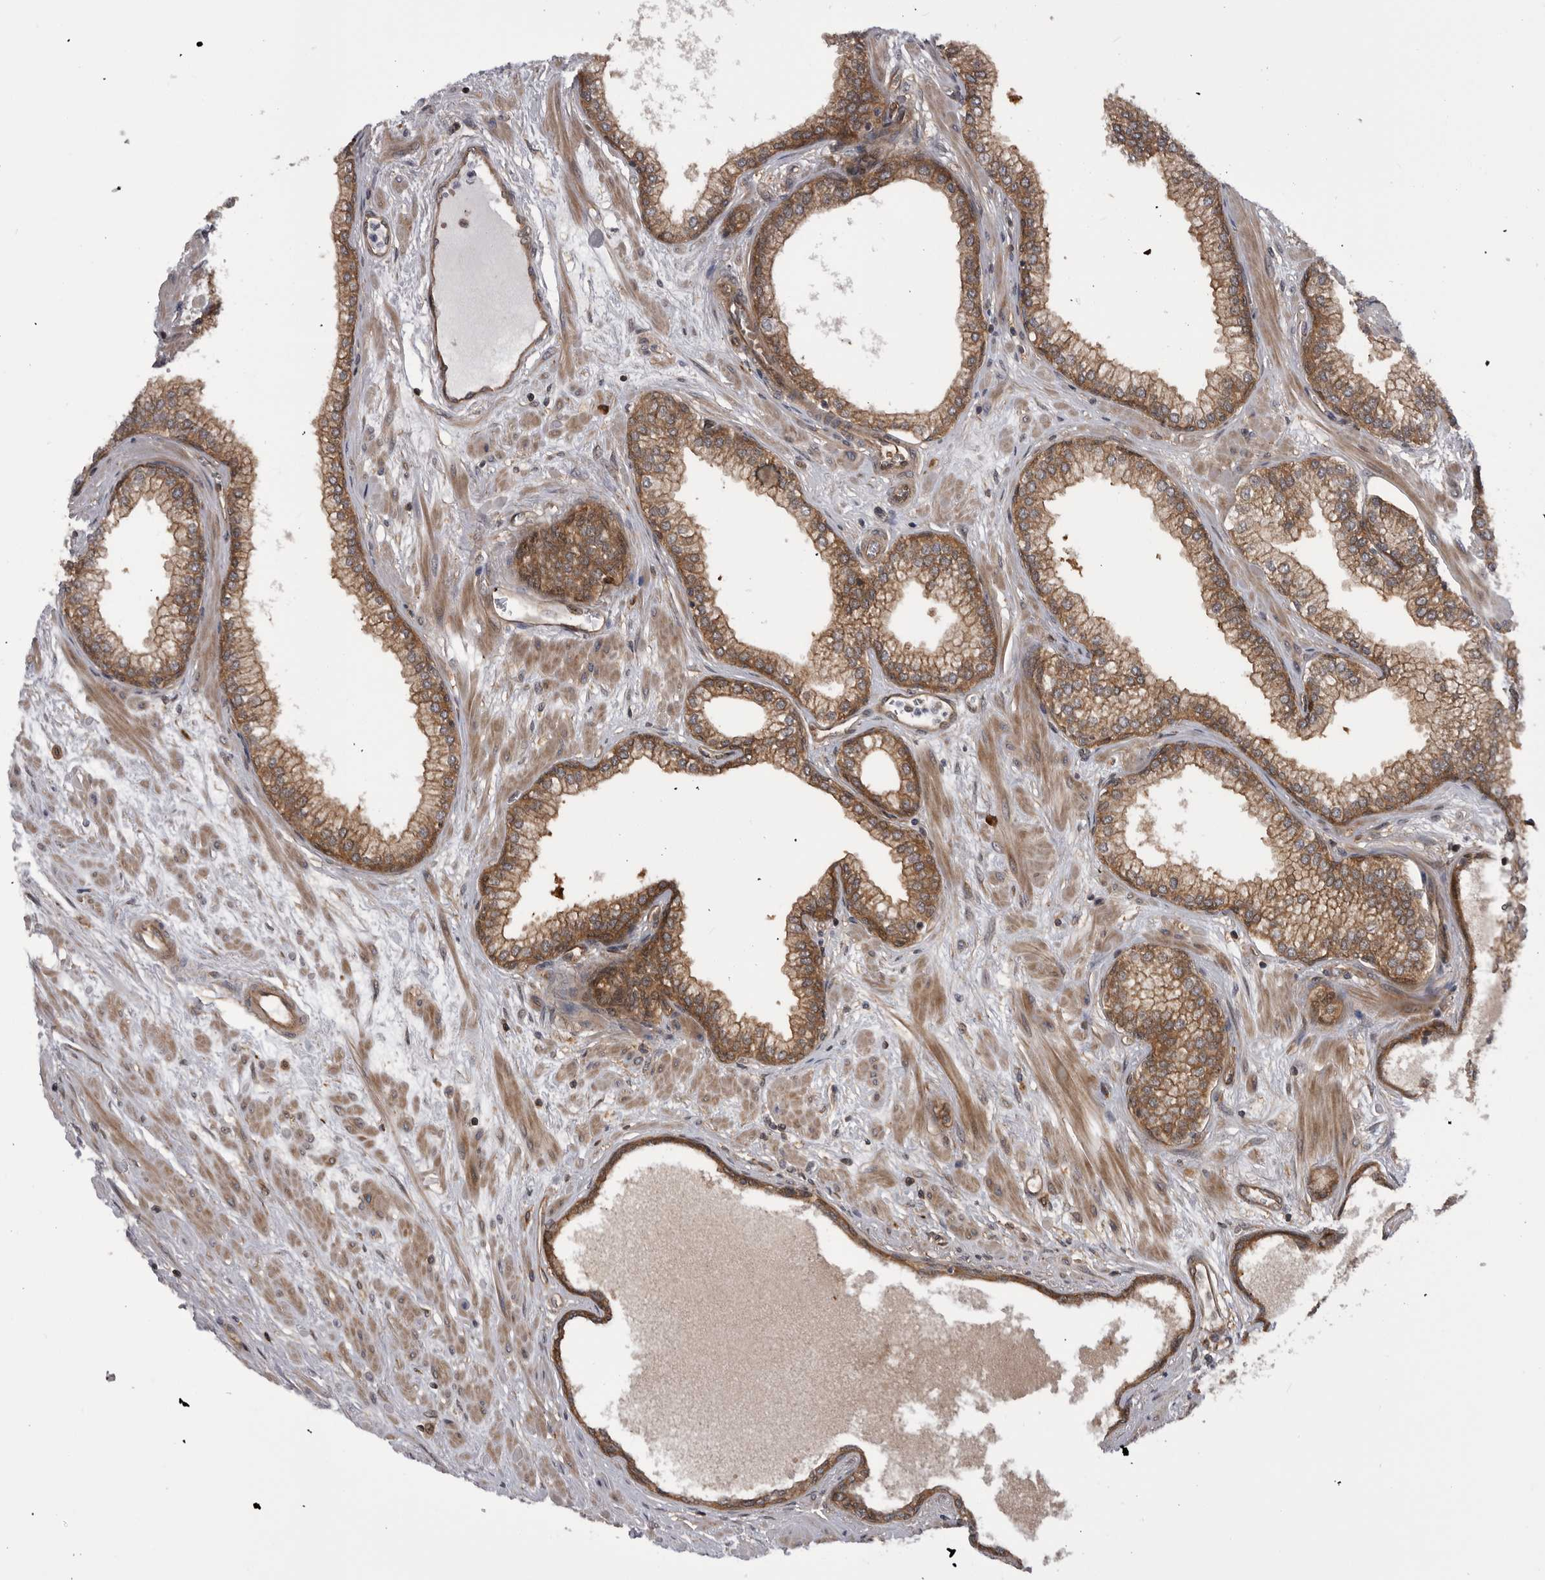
{"staining": {"intensity": "moderate", "quantity": ">75%", "location": "cytoplasmic/membranous"}, "tissue": "prostate", "cell_type": "Glandular cells", "image_type": "normal", "snomed": [{"axis": "morphology", "description": "Normal tissue, NOS"}, {"axis": "morphology", "description": "Urothelial carcinoma, Low grade"}, {"axis": "topography", "description": "Urinary bladder"}, {"axis": "topography", "description": "Prostate"}], "caption": "A histopathology image of prostate stained for a protein shows moderate cytoplasmic/membranous brown staining in glandular cells.", "gene": "RAB3GAP2", "patient": {"sex": "male", "age": 60}}